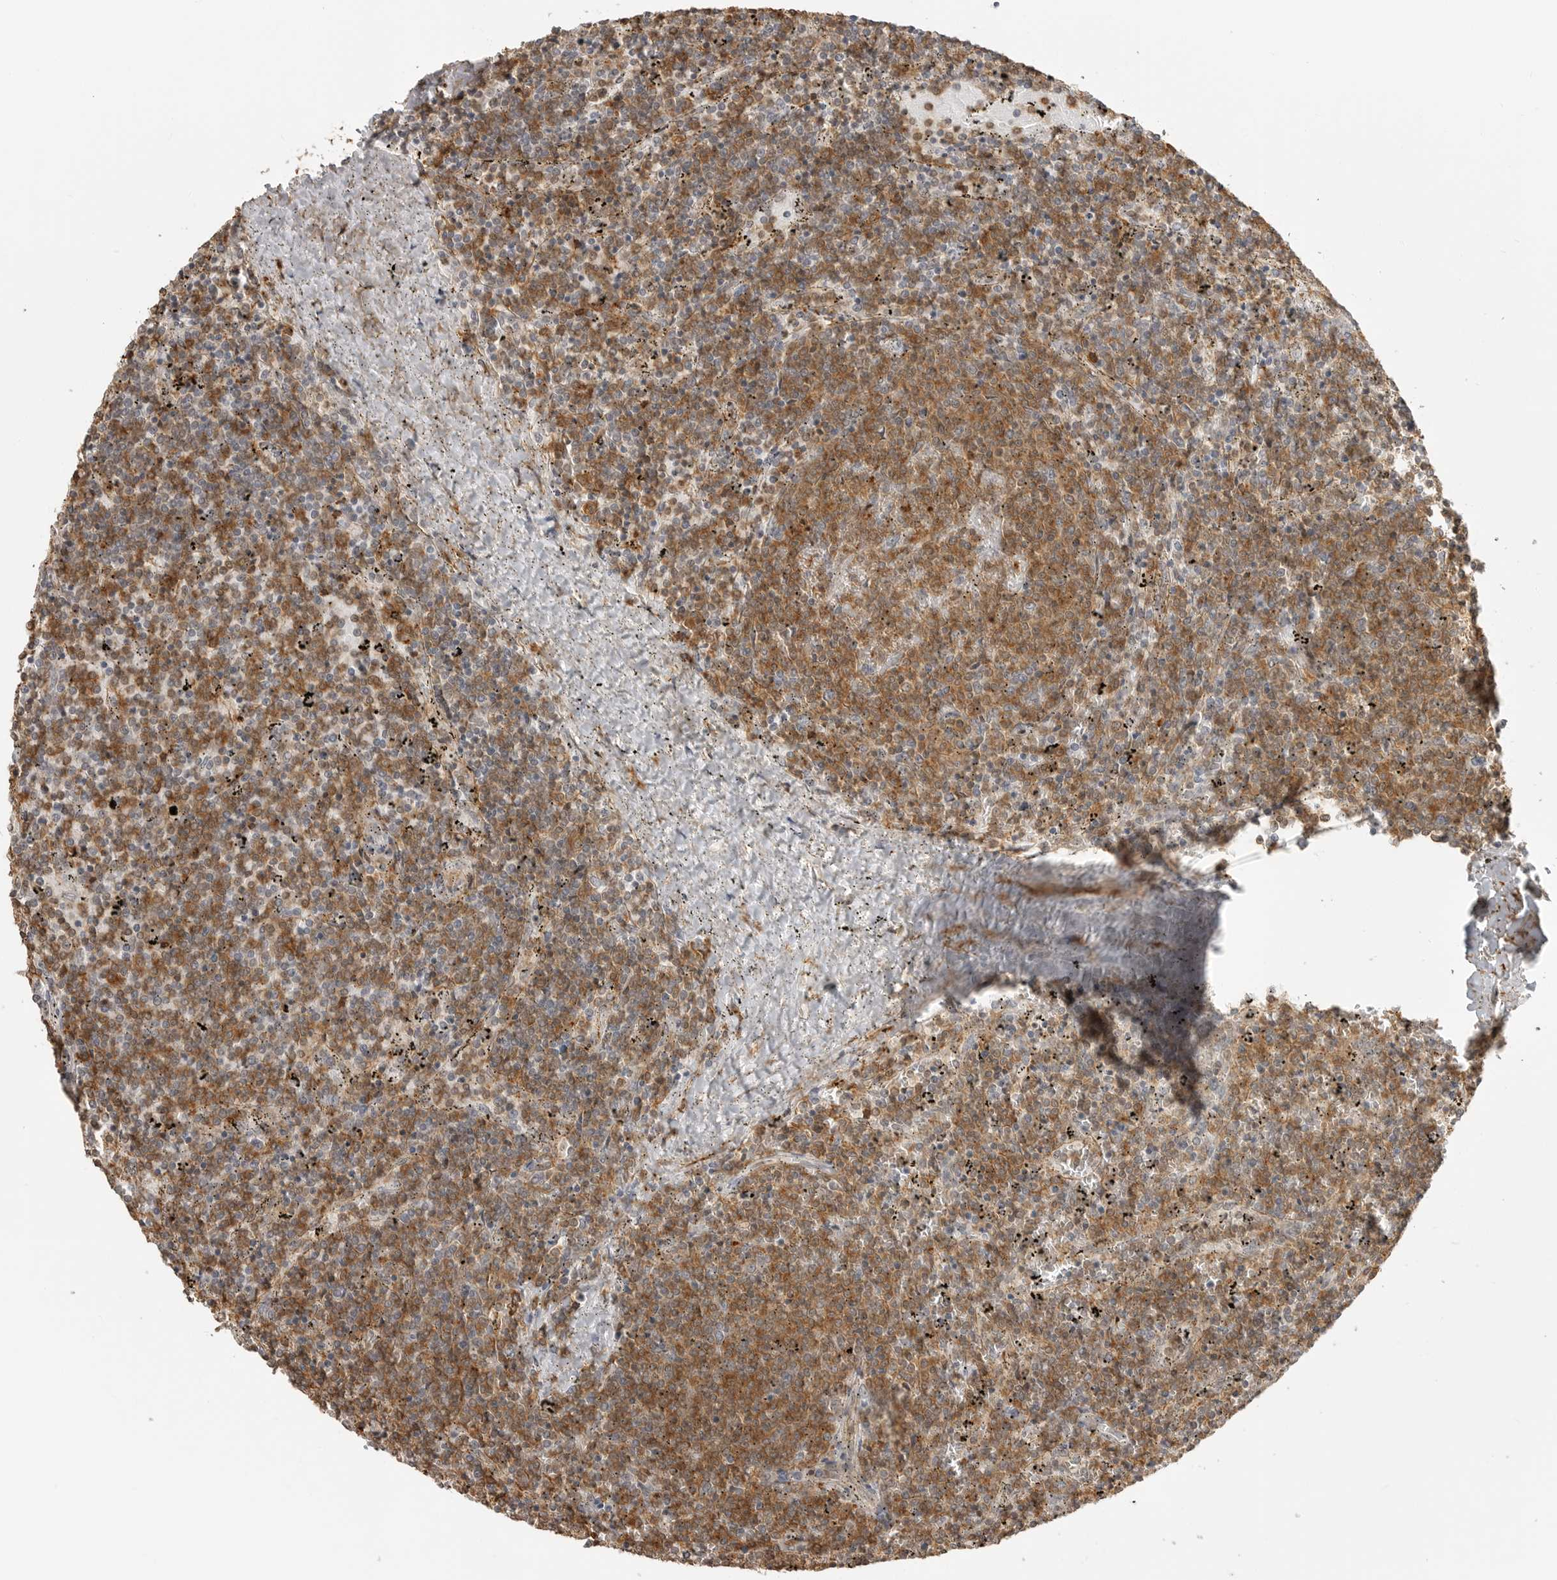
{"staining": {"intensity": "moderate", "quantity": ">75%", "location": "cytoplasmic/membranous"}, "tissue": "lymphoma", "cell_type": "Tumor cells", "image_type": "cancer", "snomed": [{"axis": "morphology", "description": "Malignant lymphoma, non-Hodgkin's type, Low grade"}, {"axis": "topography", "description": "Spleen"}], "caption": "Moderate cytoplasmic/membranous expression for a protein is appreciated in about >75% of tumor cells of lymphoma using IHC.", "gene": "GPC2", "patient": {"sex": "female", "age": 50}}